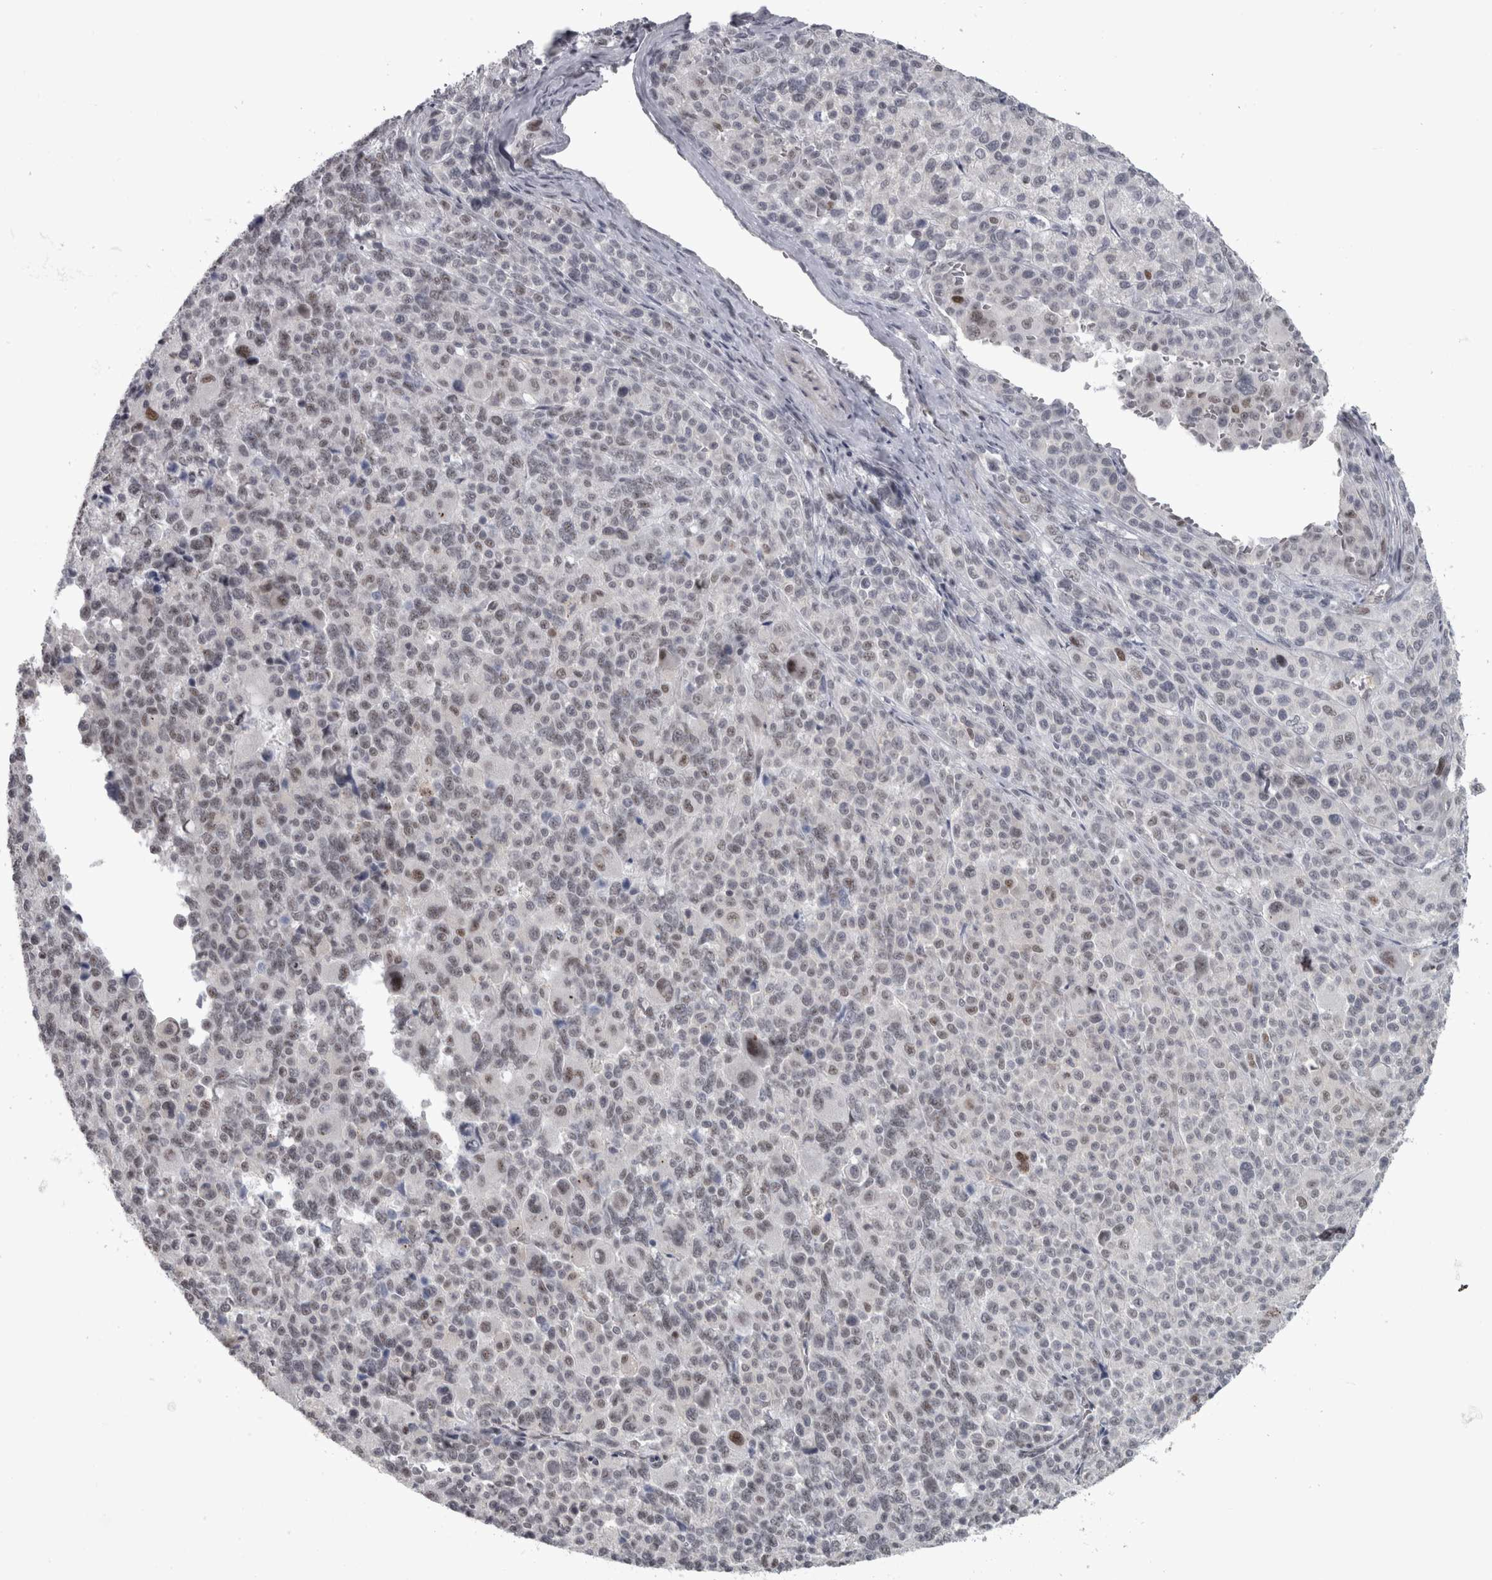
{"staining": {"intensity": "weak", "quantity": "<25%", "location": "nuclear"}, "tissue": "melanoma", "cell_type": "Tumor cells", "image_type": "cancer", "snomed": [{"axis": "morphology", "description": "Malignant melanoma, Metastatic site"}, {"axis": "topography", "description": "Skin"}], "caption": "This is an IHC histopathology image of melanoma. There is no staining in tumor cells.", "gene": "PPP1R12B", "patient": {"sex": "female", "age": 74}}